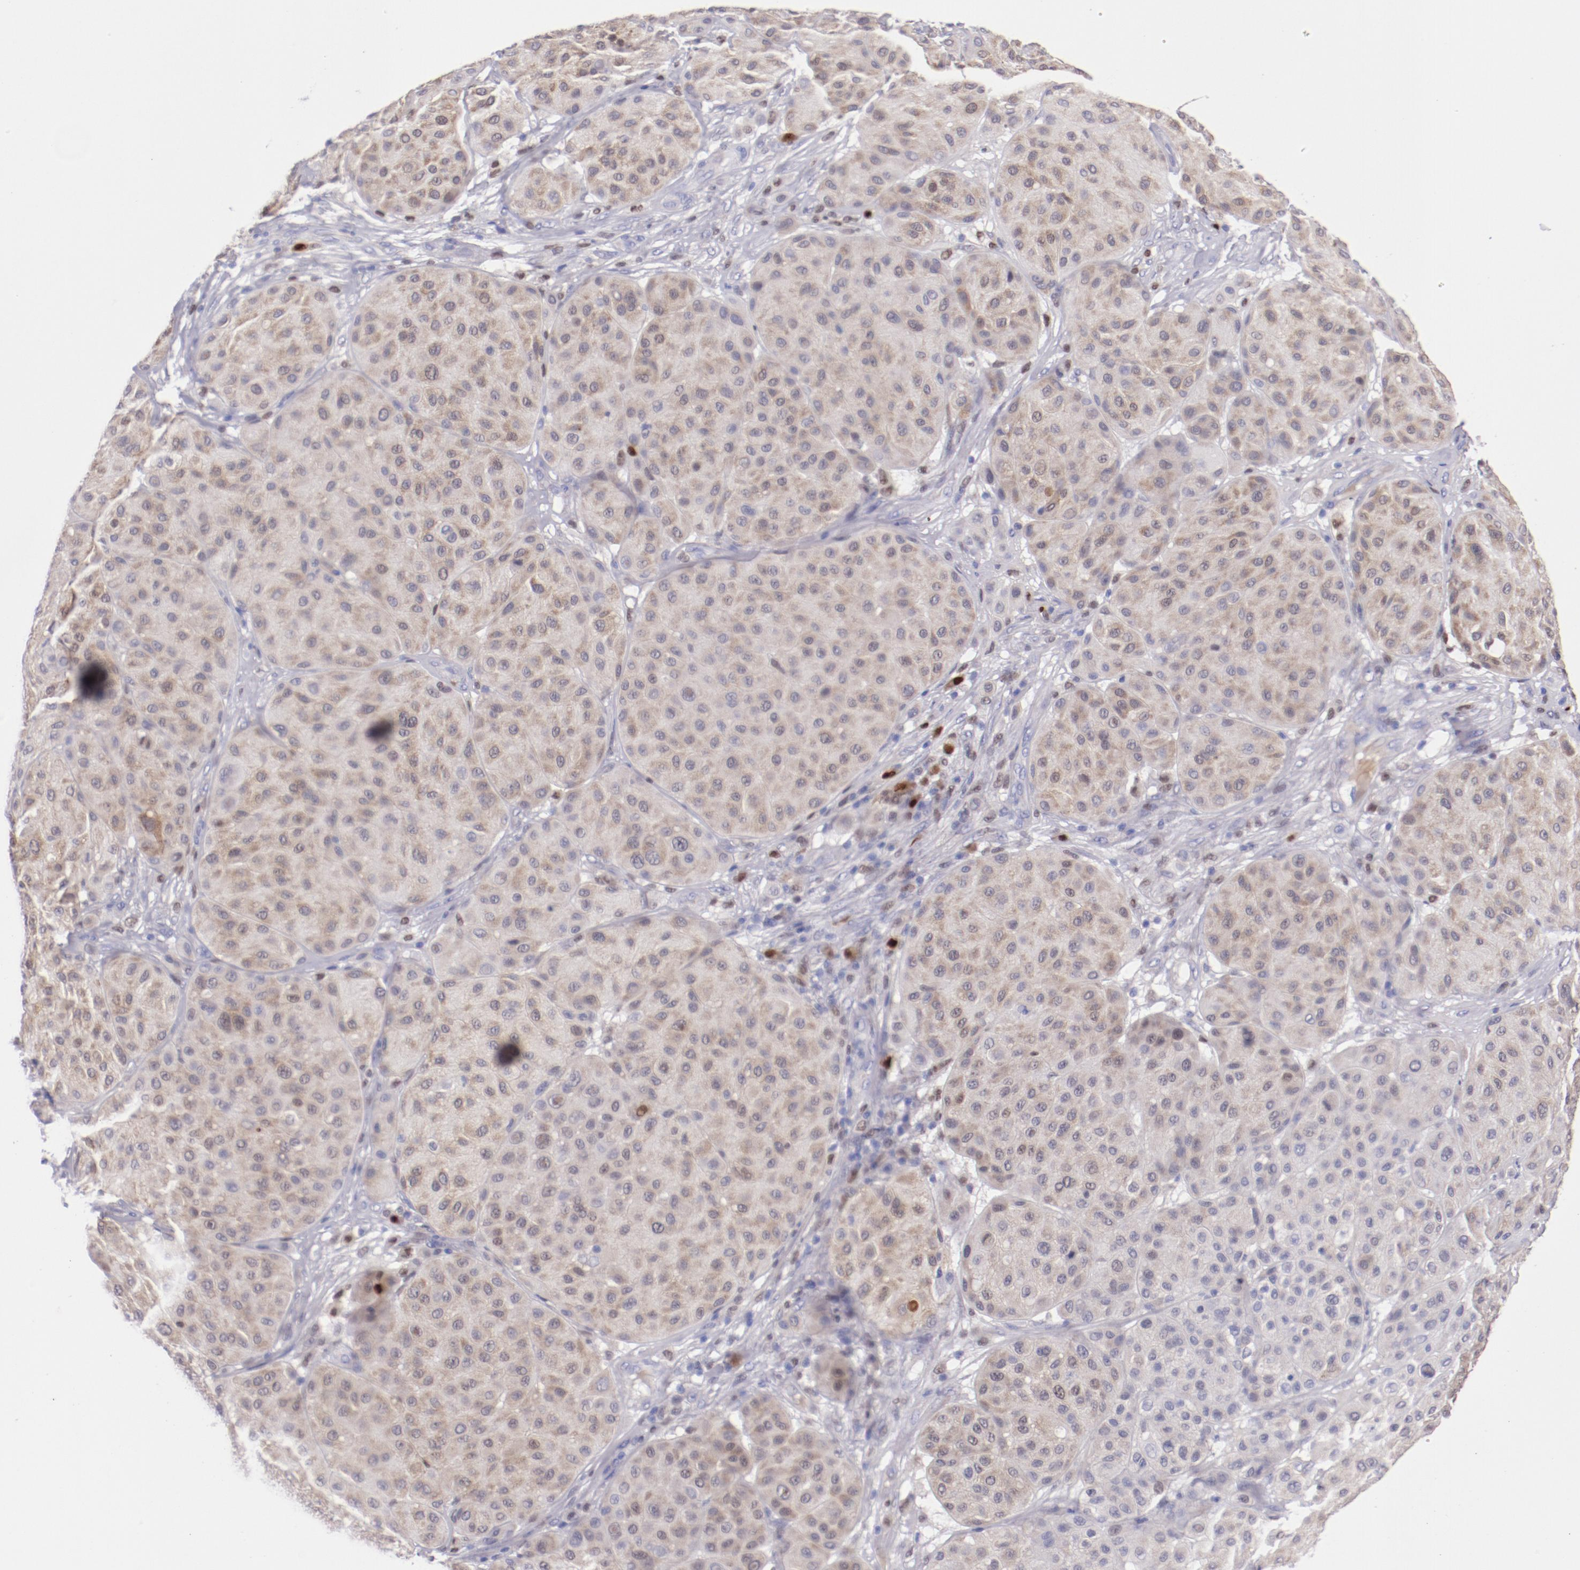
{"staining": {"intensity": "weak", "quantity": ">75%", "location": "cytoplasmic/membranous"}, "tissue": "melanoma", "cell_type": "Tumor cells", "image_type": "cancer", "snomed": [{"axis": "morphology", "description": "Normal tissue, NOS"}, {"axis": "morphology", "description": "Malignant melanoma, Metastatic site"}, {"axis": "topography", "description": "Skin"}], "caption": "Protein staining exhibits weak cytoplasmic/membranous expression in about >75% of tumor cells in melanoma. The protein is shown in brown color, while the nuclei are stained blue.", "gene": "IRF8", "patient": {"sex": "male", "age": 41}}